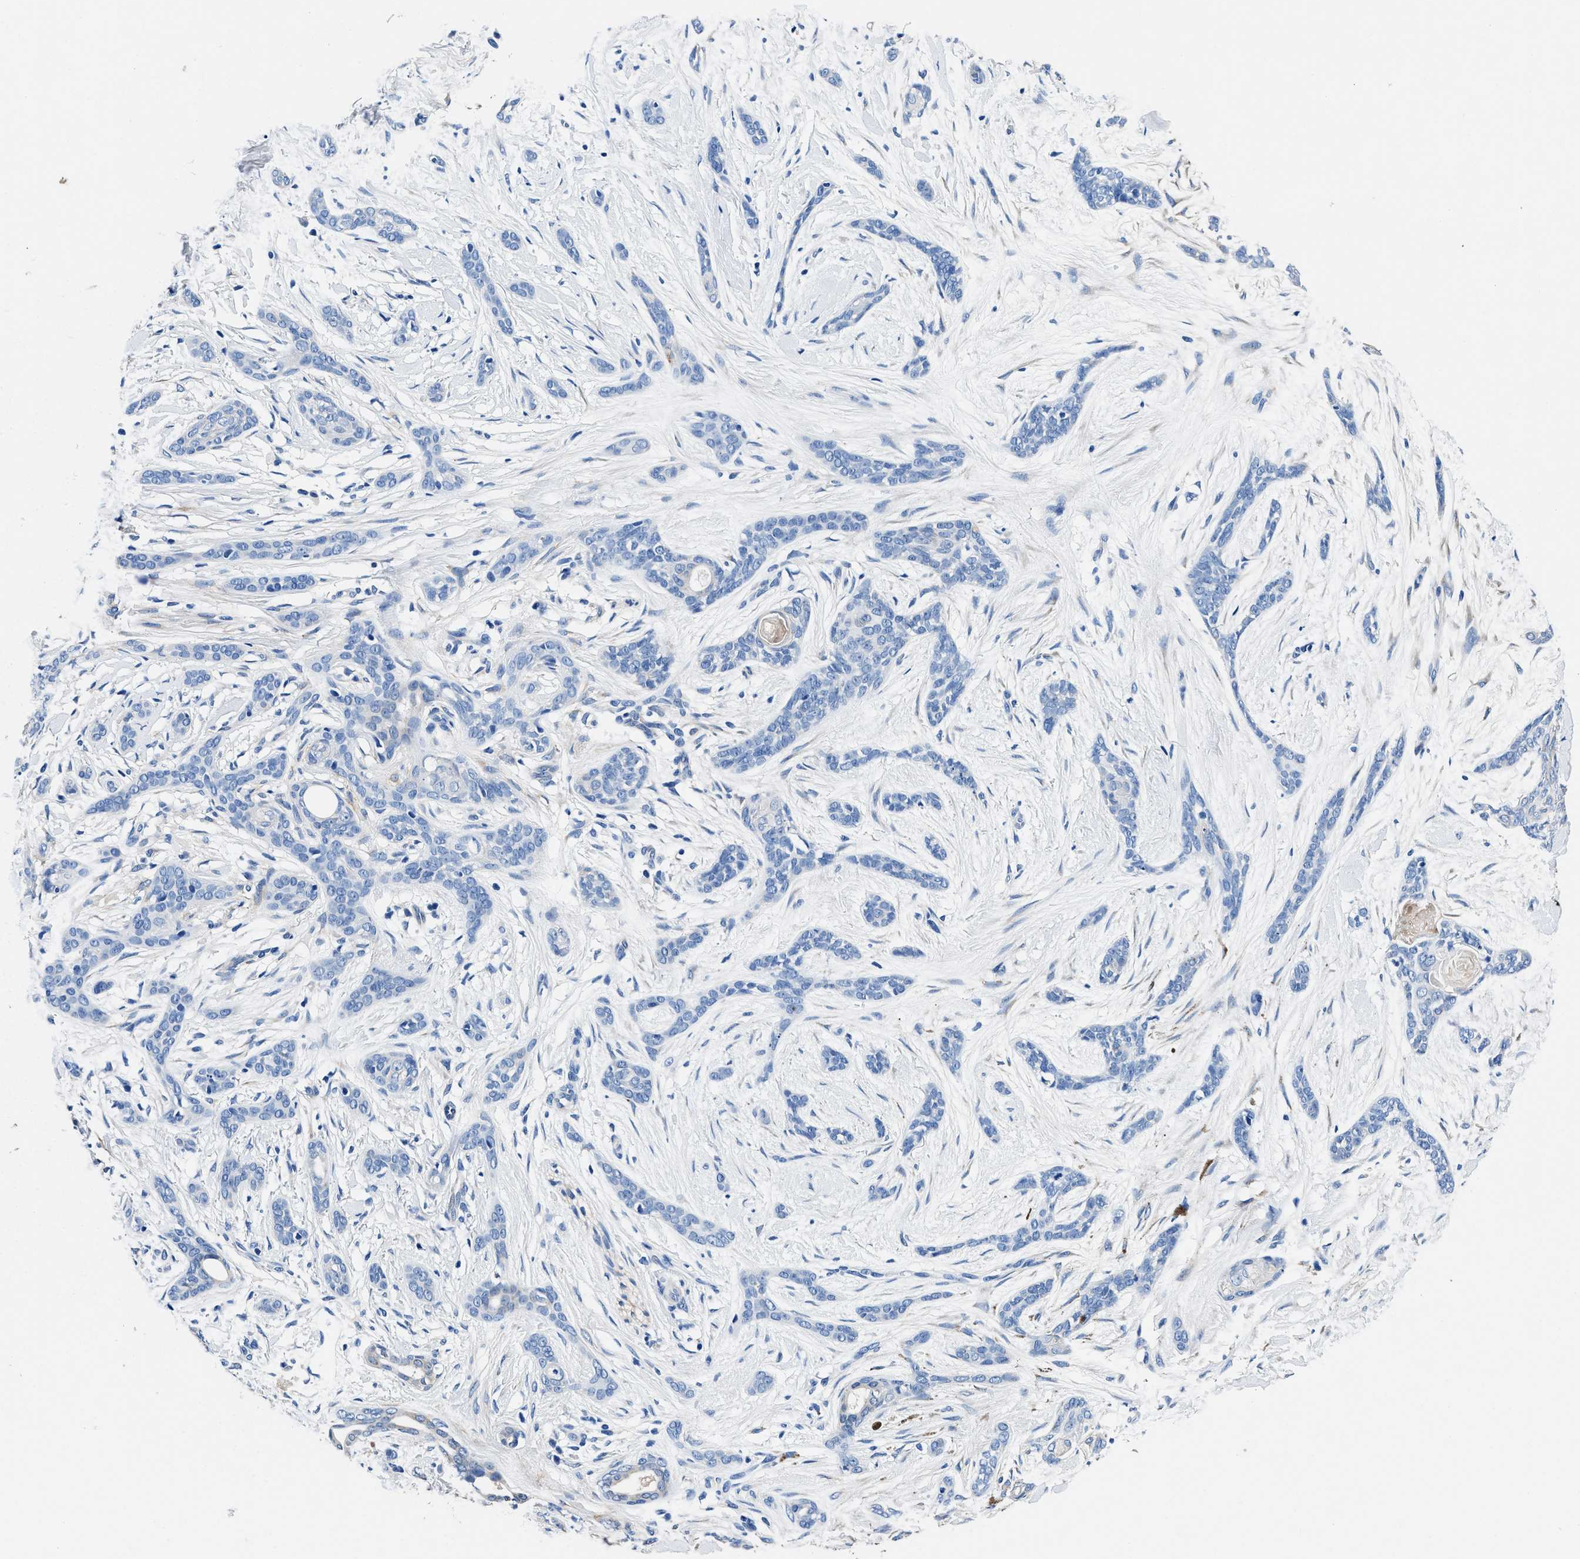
{"staining": {"intensity": "negative", "quantity": "none", "location": "none"}, "tissue": "skin cancer", "cell_type": "Tumor cells", "image_type": "cancer", "snomed": [{"axis": "morphology", "description": "Basal cell carcinoma"}, {"axis": "morphology", "description": "Adnexal tumor, benign"}, {"axis": "topography", "description": "Skin"}], "caption": "Immunohistochemical staining of skin cancer (basal cell carcinoma) reveals no significant staining in tumor cells.", "gene": "NEU1", "patient": {"sex": "female", "age": 42}}